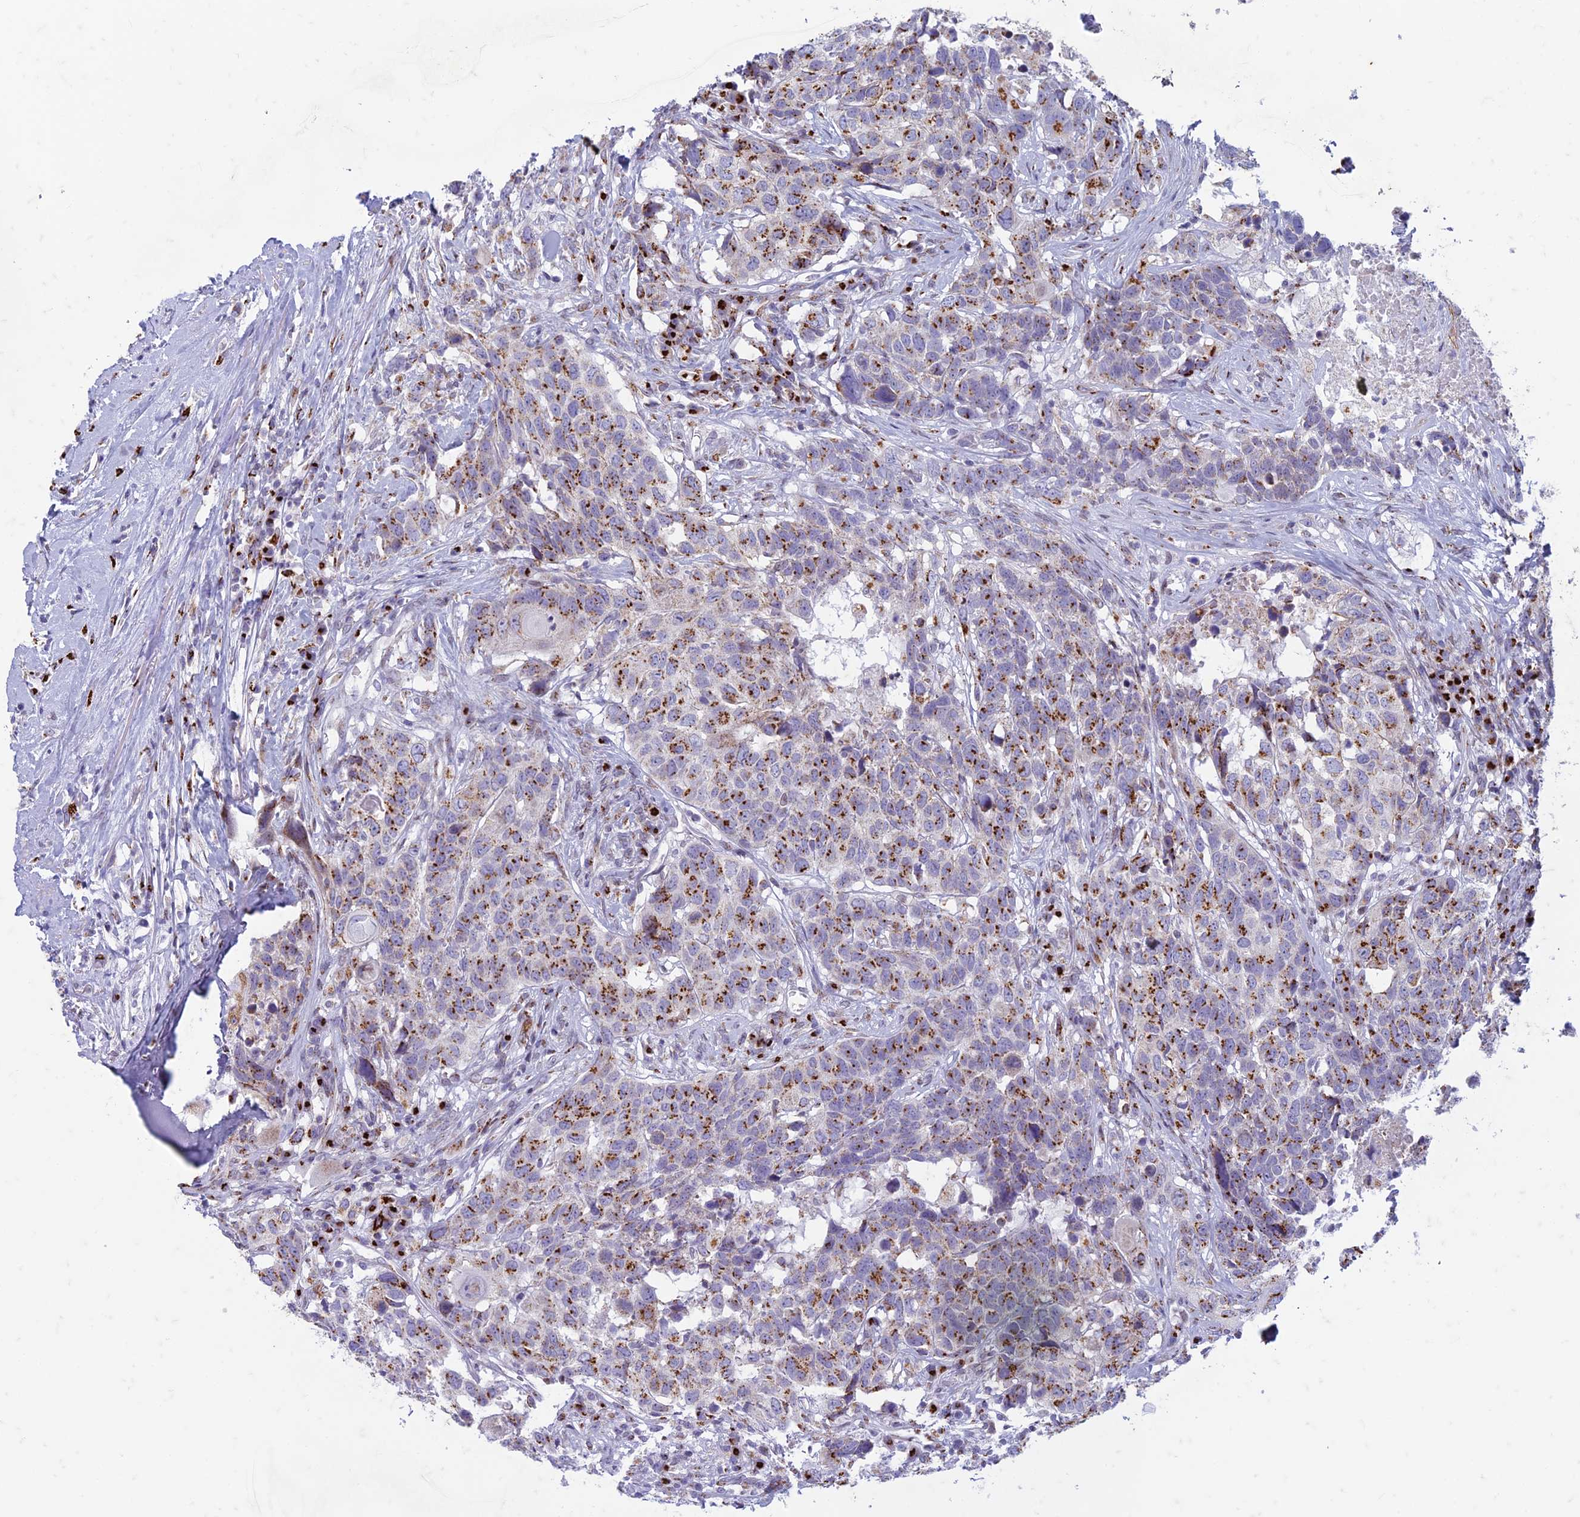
{"staining": {"intensity": "strong", "quantity": "25%-75%", "location": "cytoplasmic/membranous"}, "tissue": "head and neck cancer", "cell_type": "Tumor cells", "image_type": "cancer", "snomed": [{"axis": "morphology", "description": "Squamous cell carcinoma, NOS"}, {"axis": "topography", "description": "Head-Neck"}], "caption": "Head and neck squamous cell carcinoma stained for a protein reveals strong cytoplasmic/membranous positivity in tumor cells.", "gene": "FAM3C", "patient": {"sex": "male", "age": 66}}